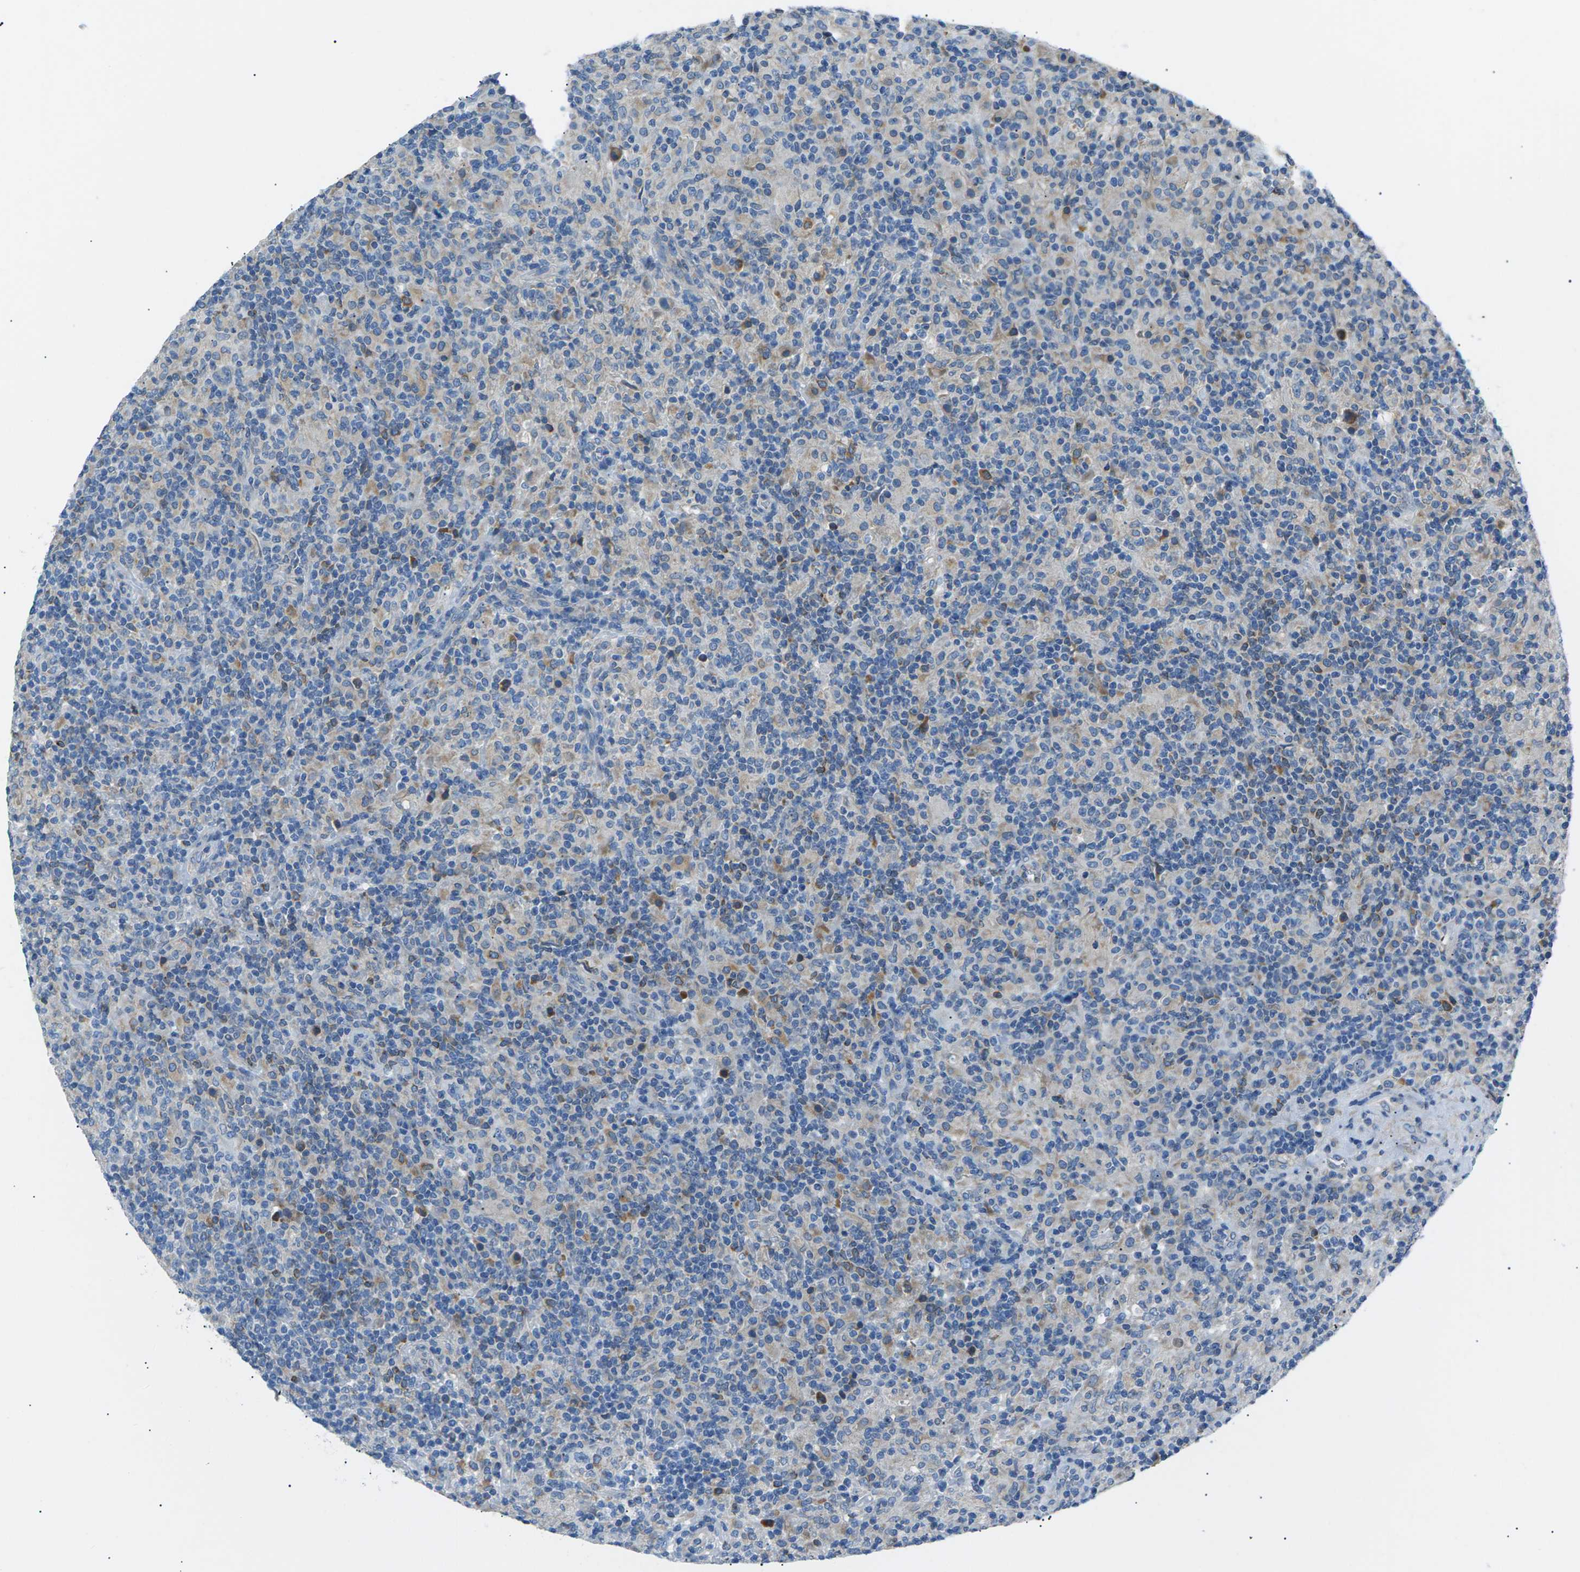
{"staining": {"intensity": "weak", "quantity": "25%-75%", "location": "cytoplasmic/membranous"}, "tissue": "lymphoma", "cell_type": "Tumor cells", "image_type": "cancer", "snomed": [{"axis": "morphology", "description": "Hodgkin's disease, NOS"}, {"axis": "topography", "description": "Lymph node"}], "caption": "The histopathology image reveals a brown stain indicating the presence of a protein in the cytoplasmic/membranous of tumor cells in lymphoma.", "gene": "ZDHHC24", "patient": {"sex": "male", "age": 70}}